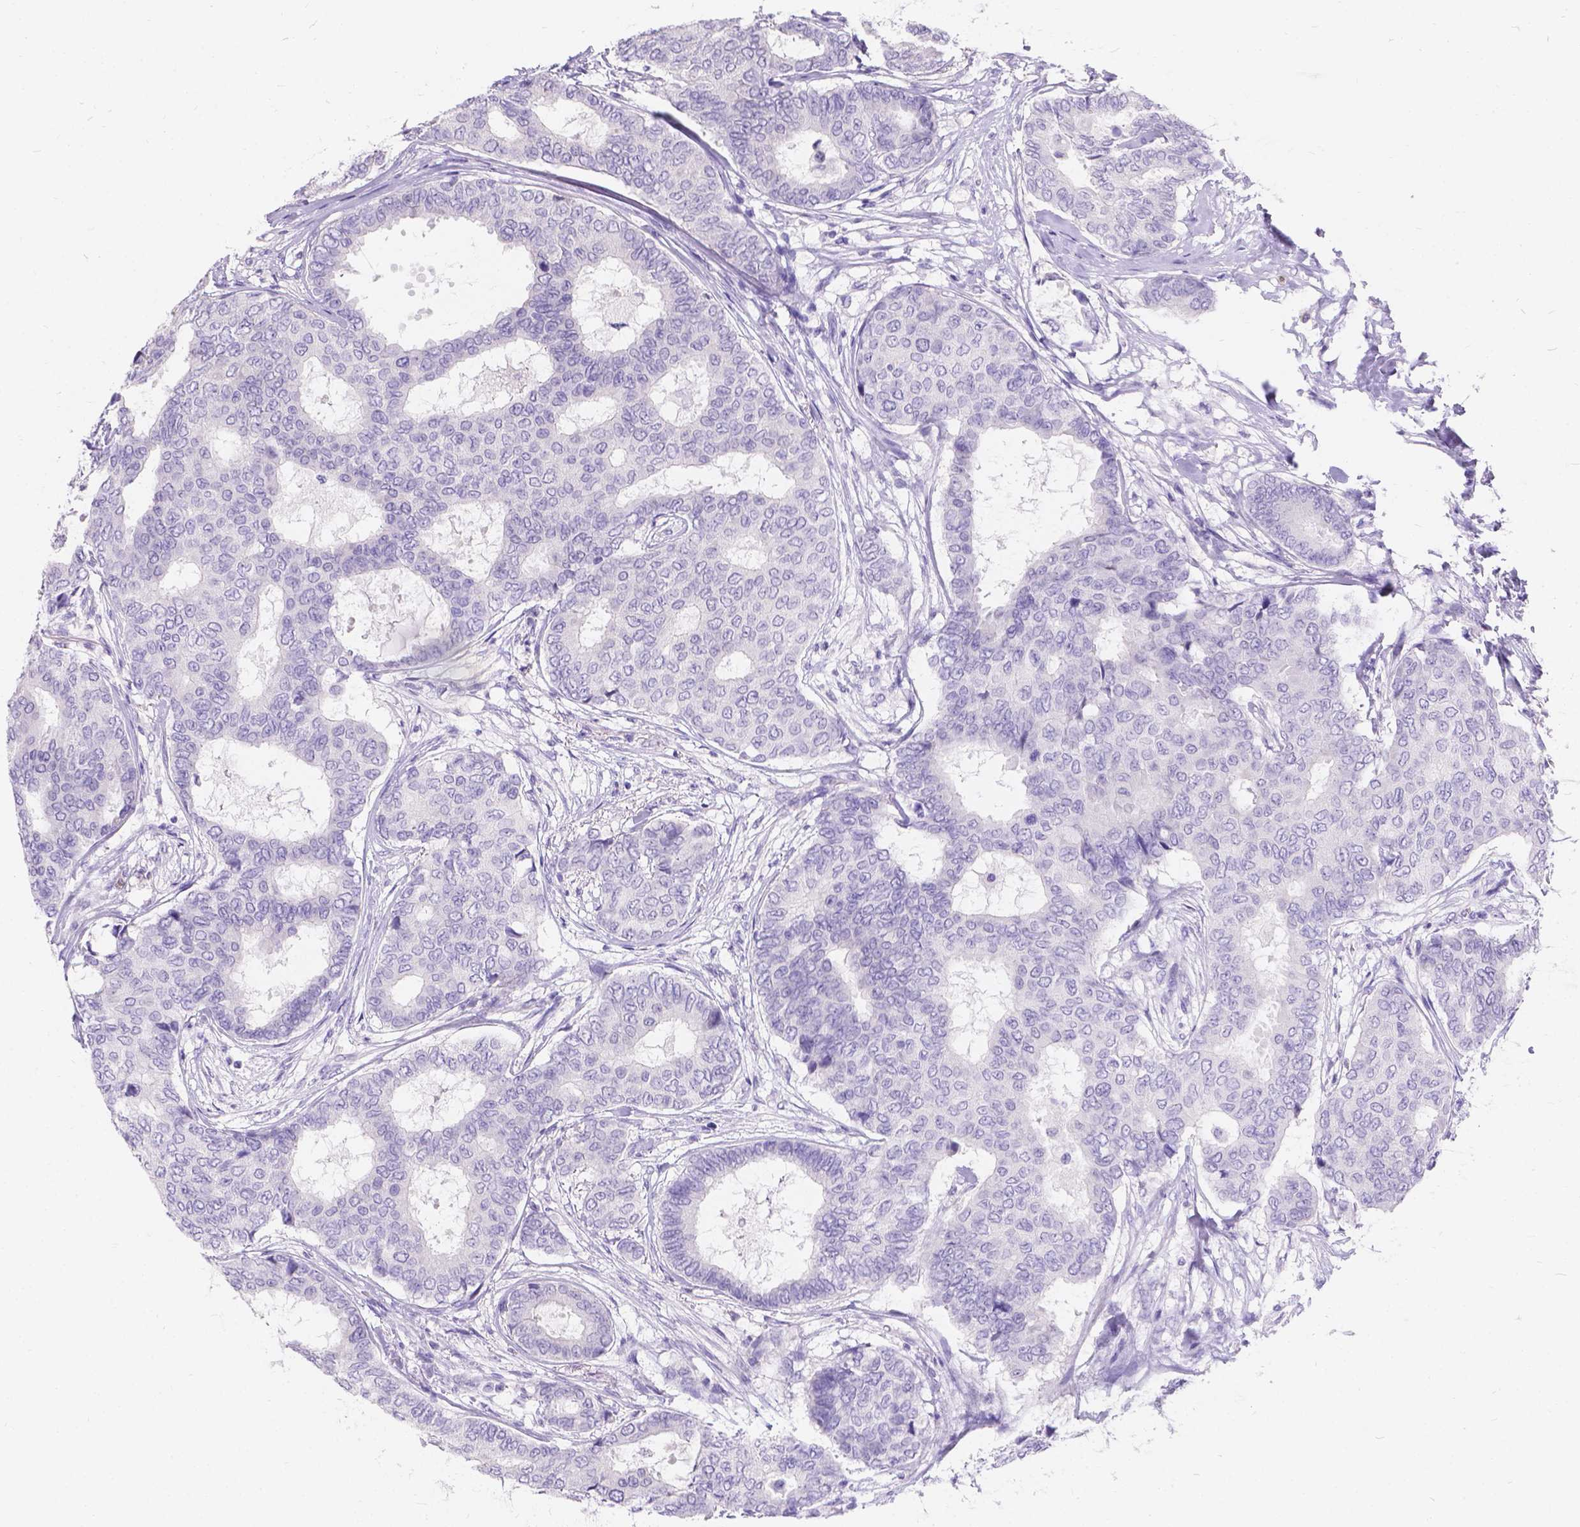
{"staining": {"intensity": "negative", "quantity": "none", "location": "none"}, "tissue": "breast cancer", "cell_type": "Tumor cells", "image_type": "cancer", "snomed": [{"axis": "morphology", "description": "Duct carcinoma"}, {"axis": "topography", "description": "Breast"}], "caption": "DAB (3,3'-diaminobenzidine) immunohistochemical staining of human breast infiltrating ductal carcinoma exhibits no significant staining in tumor cells.", "gene": "GNRHR", "patient": {"sex": "female", "age": 75}}